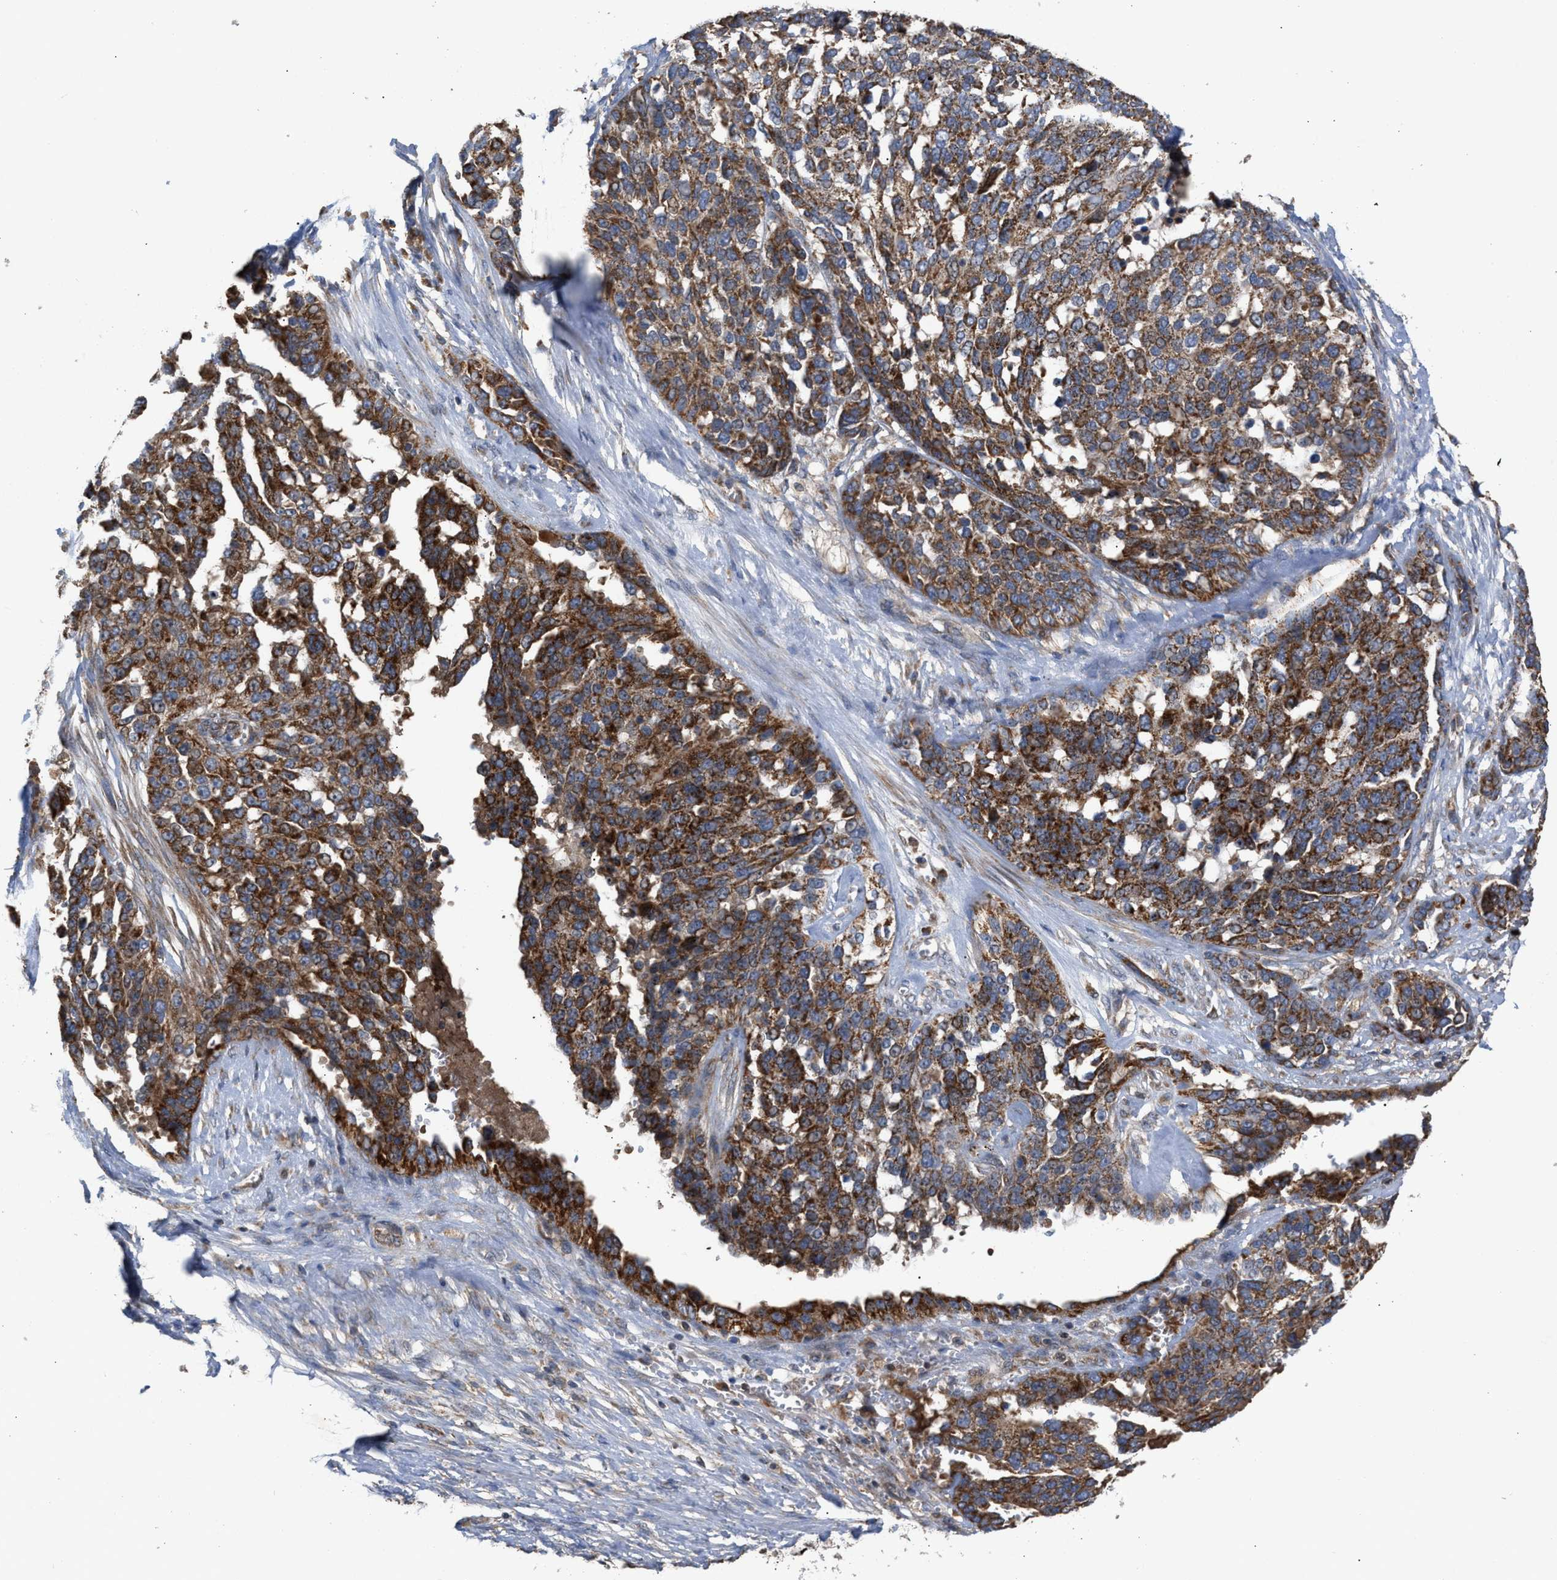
{"staining": {"intensity": "strong", "quantity": ">75%", "location": "cytoplasmic/membranous"}, "tissue": "ovarian cancer", "cell_type": "Tumor cells", "image_type": "cancer", "snomed": [{"axis": "morphology", "description": "Cystadenocarcinoma, serous, NOS"}, {"axis": "topography", "description": "Ovary"}], "caption": "The micrograph demonstrates a brown stain indicating the presence of a protein in the cytoplasmic/membranous of tumor cells in serous cystadenocarcinoma (ovarian).", "gene": "TACO1", "patient": {"sex": "female", "age": 44}}